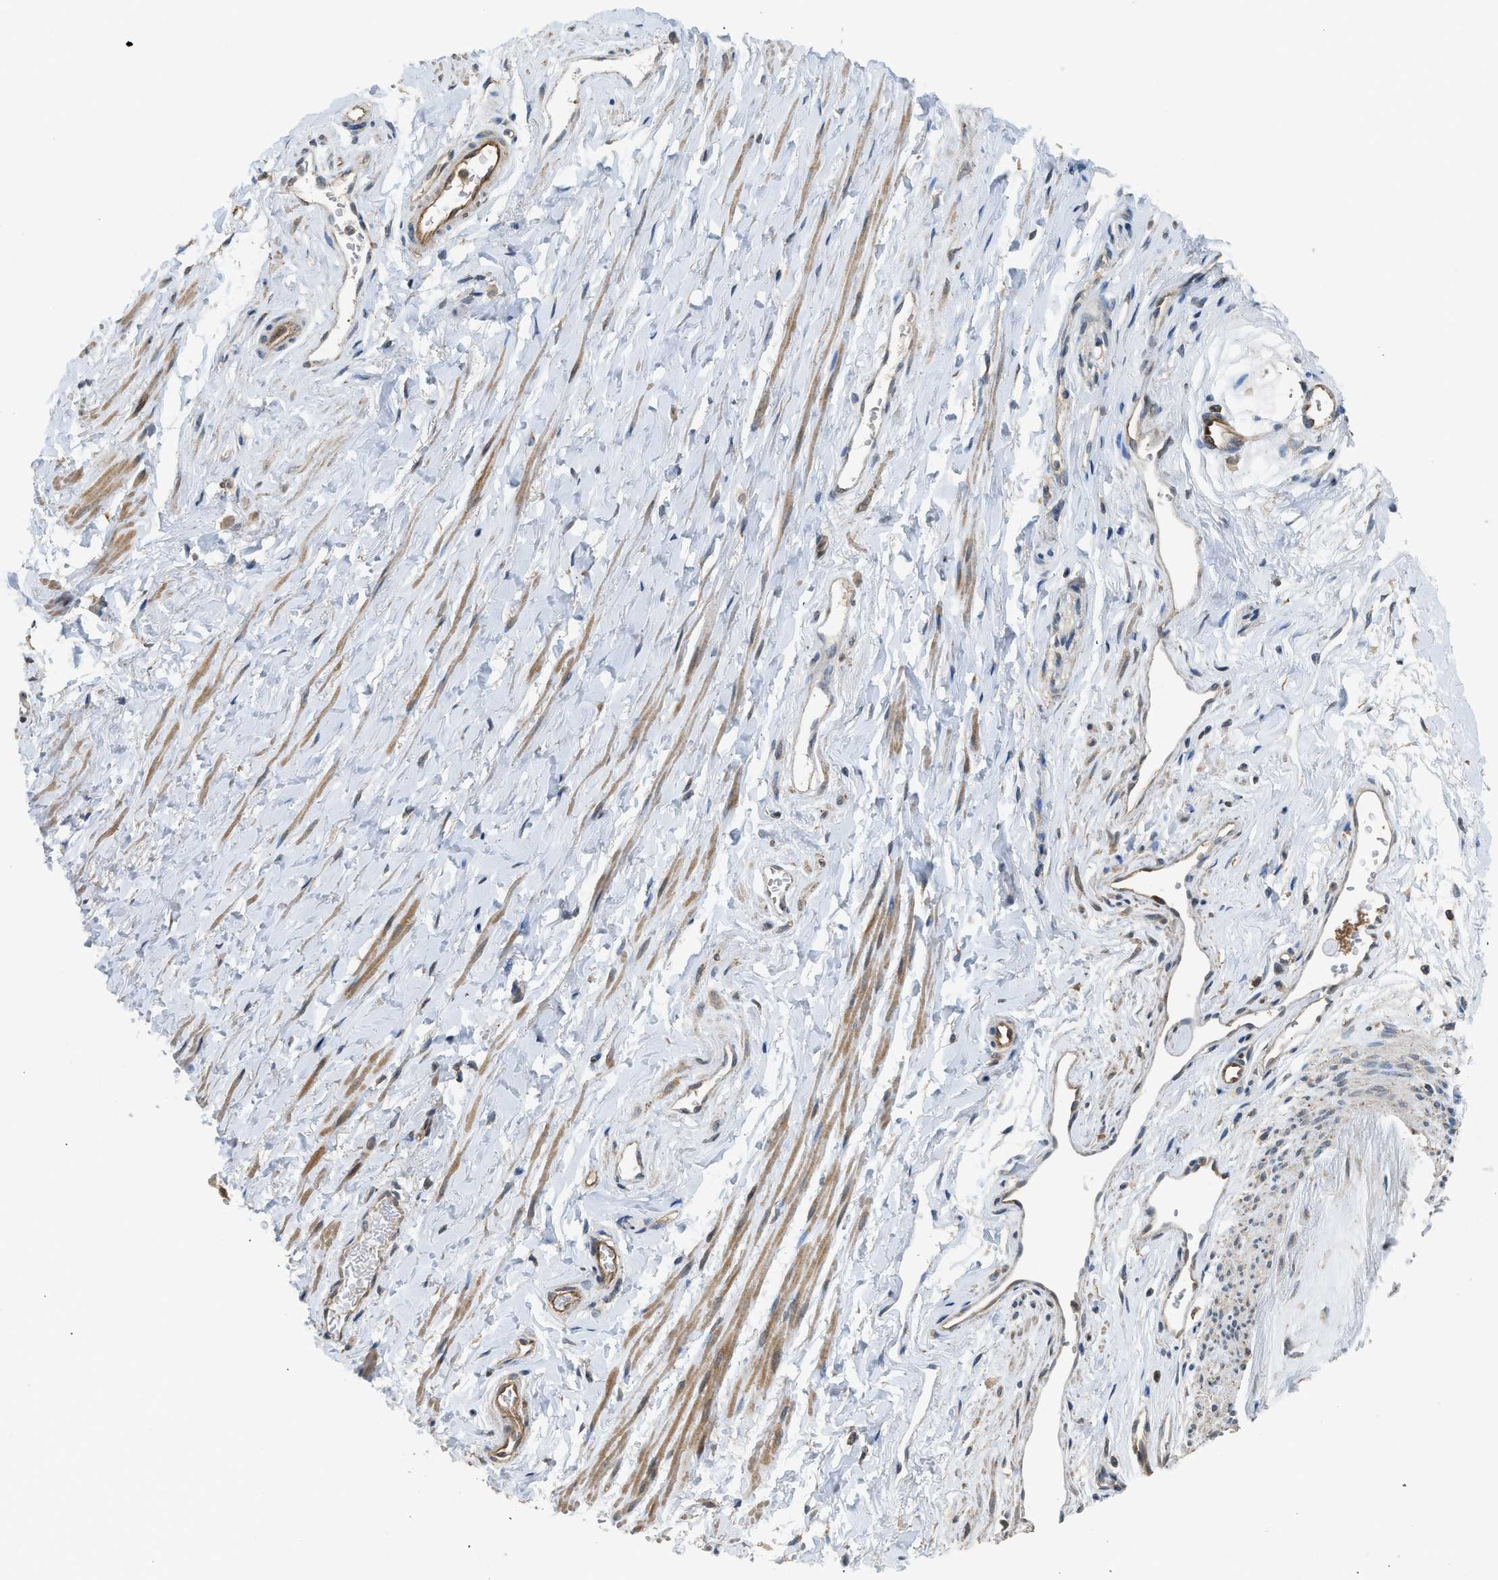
{"staining": {"intensity": "weak", "quantity": "25%-75%", "location": "cytoplasmic/membranous"}, "tissue": "vagina", "cell_type": "Squamous epithelial cells", "image_type": "normal", "snomed": [{"axis": "morphology", "description": "Normal tissue, NOS"}, {"axis": "topography", "description": "Soft tissue"}, {"axis": "topography", "description": "Vagina"}], "caption": "An image of vagina stained for a protein demonstrates weak cytoplasmic/membranous brown staining in squamous epithelial cells. (DAB (3,3'-diaminobenzidine) IHC with brightfield microscopy, high magnification).", "gene": "HIP1R", "patient": {"sex": "female", "age": 61}}